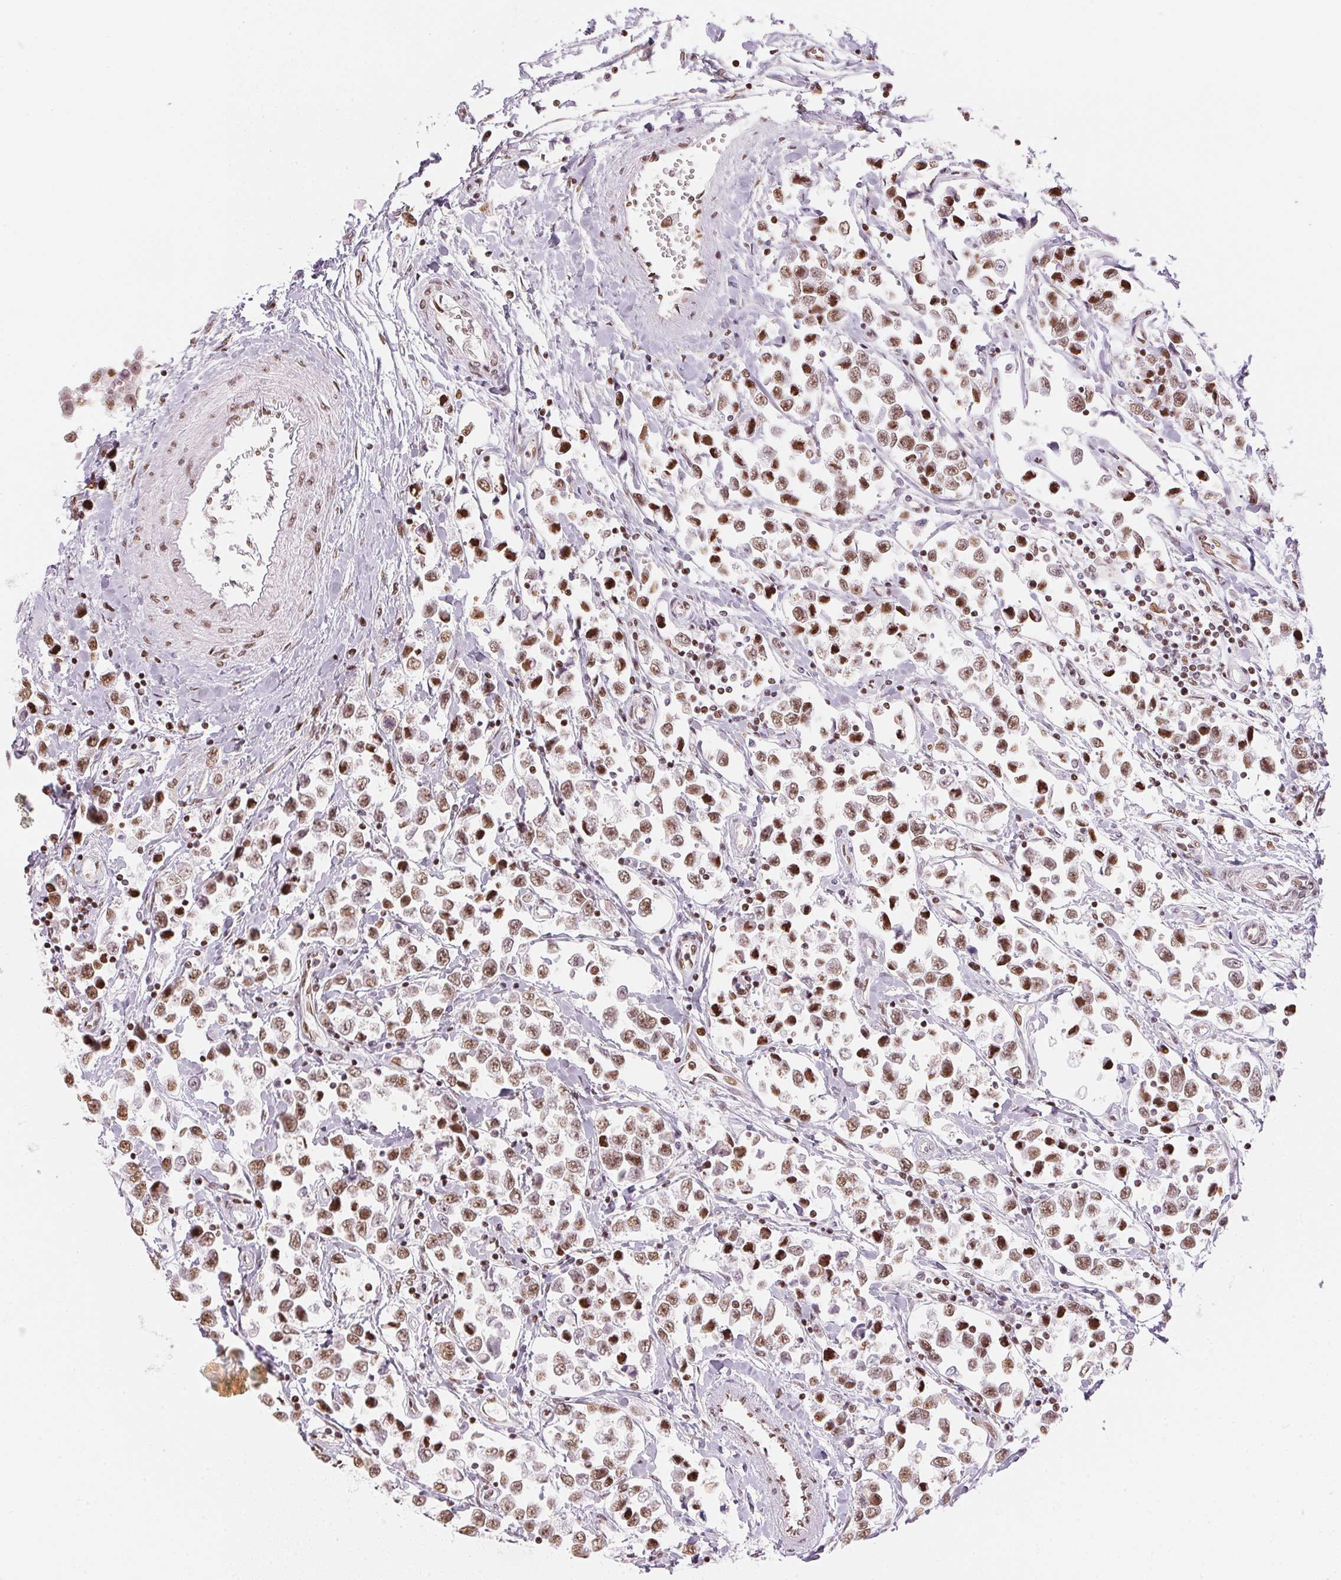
{"staining": {"intensity": "moderate", "quantity": ">75%", "location": "nuclear"}, "tissue": "testis cancer", "cell_type": "Tumor cells", "image_type": "cancer", "snomed": [{"axis": "morphology", "description": "Seminoma, NOS"}, {"axis": "topography", "description": "Testis"}], "caption": "Testis cancer stained with DAB IHC shows medium levels of moderate nuclear positivity in about >75% of tumor cells.", "gene": "KAT6A", "patient": {"sex": "male", "age": 34}}